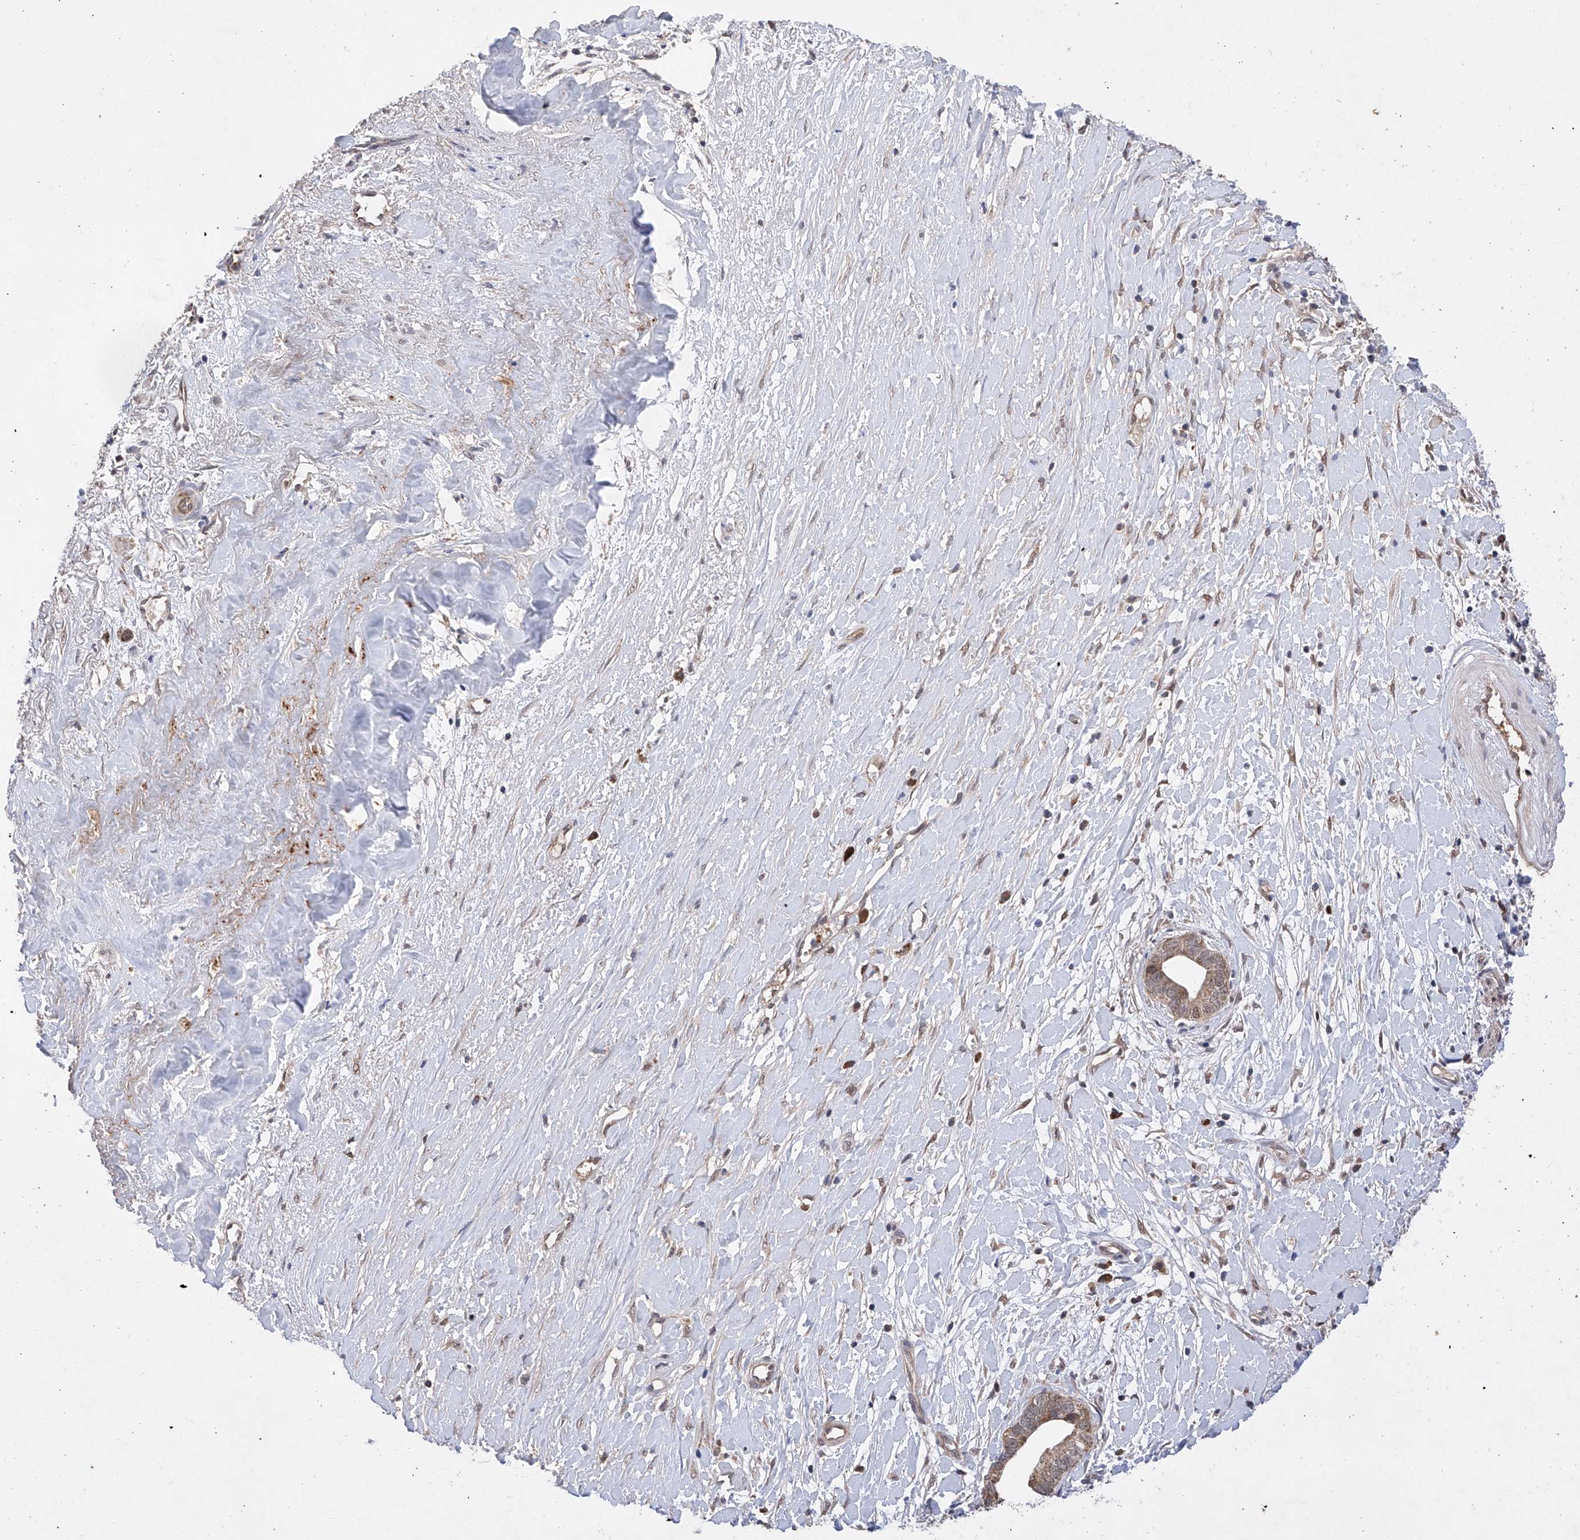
{"staining": {"intensity": "moderate", "quantity": ">75%", "location": "cytoplasmic/membranous"}, "tissue": "liver cancer", "cell_type": "Tumor cells", "image_type": "cancer", "snomed": [{"axis": "morphology", "description": "Cholangiocarcinoma"}, {"axis": "topography", "description": "Liver"}], "caption": "Moderate cytoplasmic/membranous staining is appreciated in about >75% of tumor cells in cholangiocarcinoma (liver). (IHC, brightfield microscopy, high magnification).", "gene": "SDHAF4", "patient": {"sex": "female", "age": 79}}